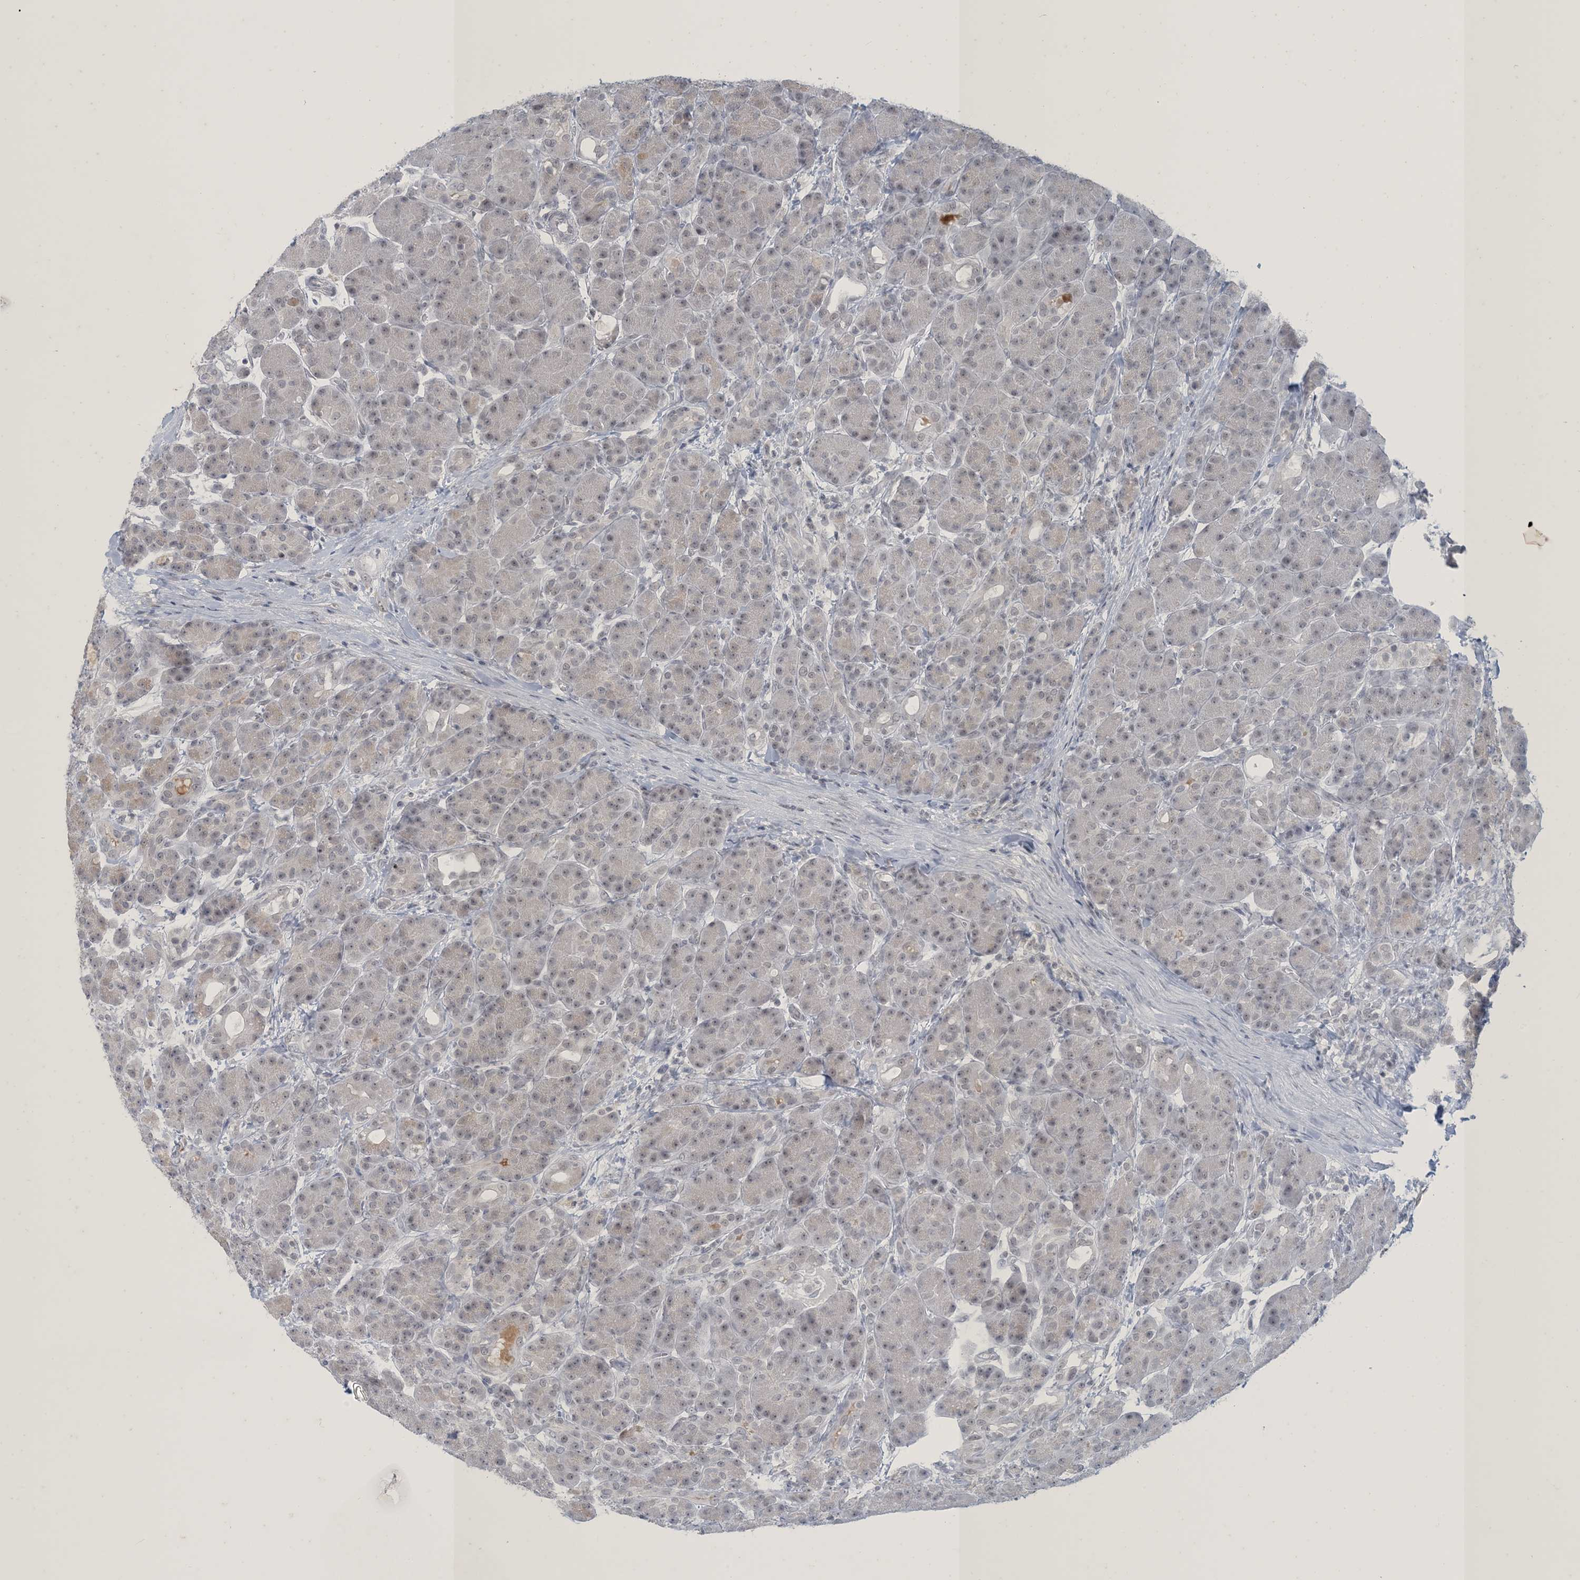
{"staining": {"intensity": "weak", "quantity": "25%-75%", "location": "nuclear"}, "tissue": "pancreas", "cell_type": "Exocrine glandular cells", "image_type": "normal", "snomed": [{"axis": "morphology", "description": "Normal tissue, NOS"}, {"axis": "topography", "description": "Pancreas"}], "caption": "Brown immunohistochemical staining in unremarkable pancreas exhibits weak nuclear expression in approximately 25%-75% of exocrine glandular cells.", "gene": "ZNF674", "patient": {"sex": "male", "age": 63}}